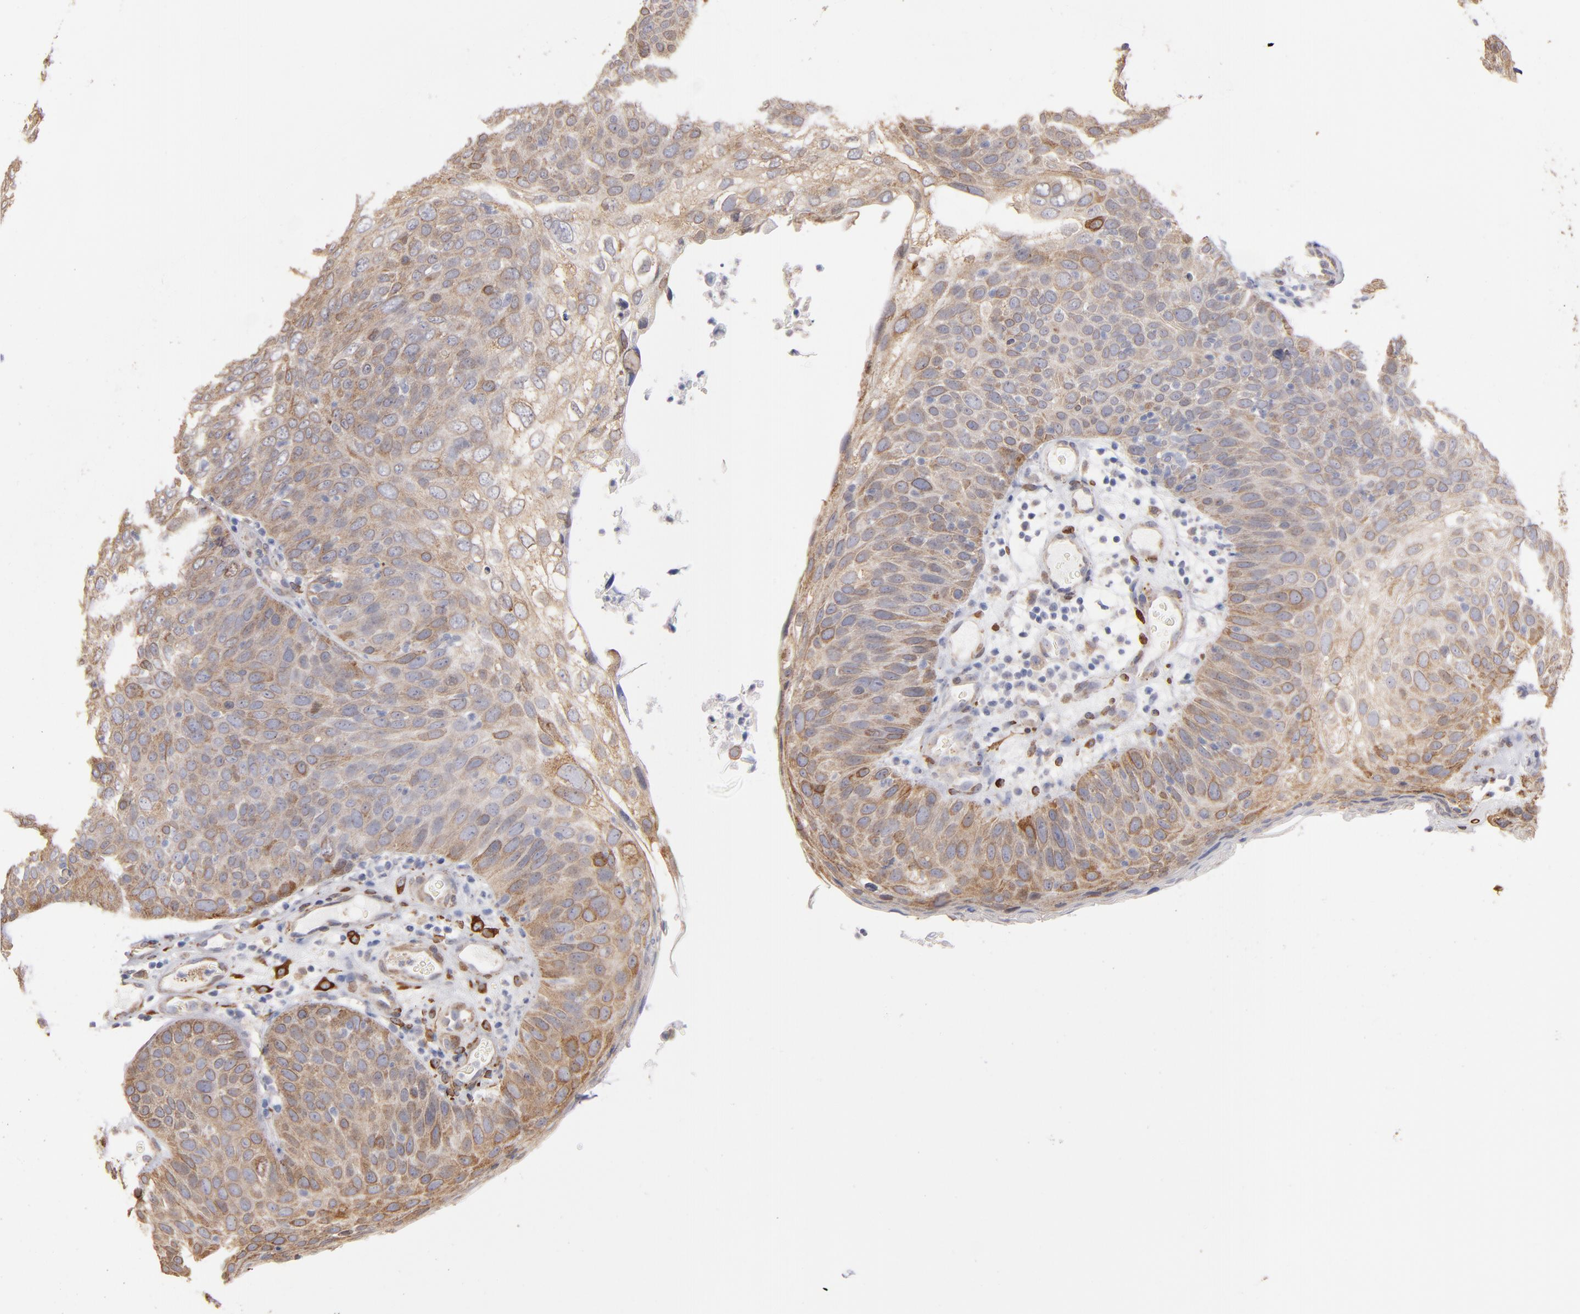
{"staining": {"intensity": "weak", "quantity": ">75%", "location": "cytoplasmic/membranous"}, "tissue": "skin cancer", "cell_type": "Tumor cells", "image_type": "cancer", "snomed": [{"axis": "morphology", "description": "Squamous cell carcinoma, NOS"}, {"axis": "topography", "description": "Skin"}], "caption": "Tumor cells reveal low levels of weak cytoplasmic/membranous expression in about >75% of cells in human squamous cell carcinoma (skin).", "gene": "PGRMC1", "patient": {"sex": "male", "age": 87}}